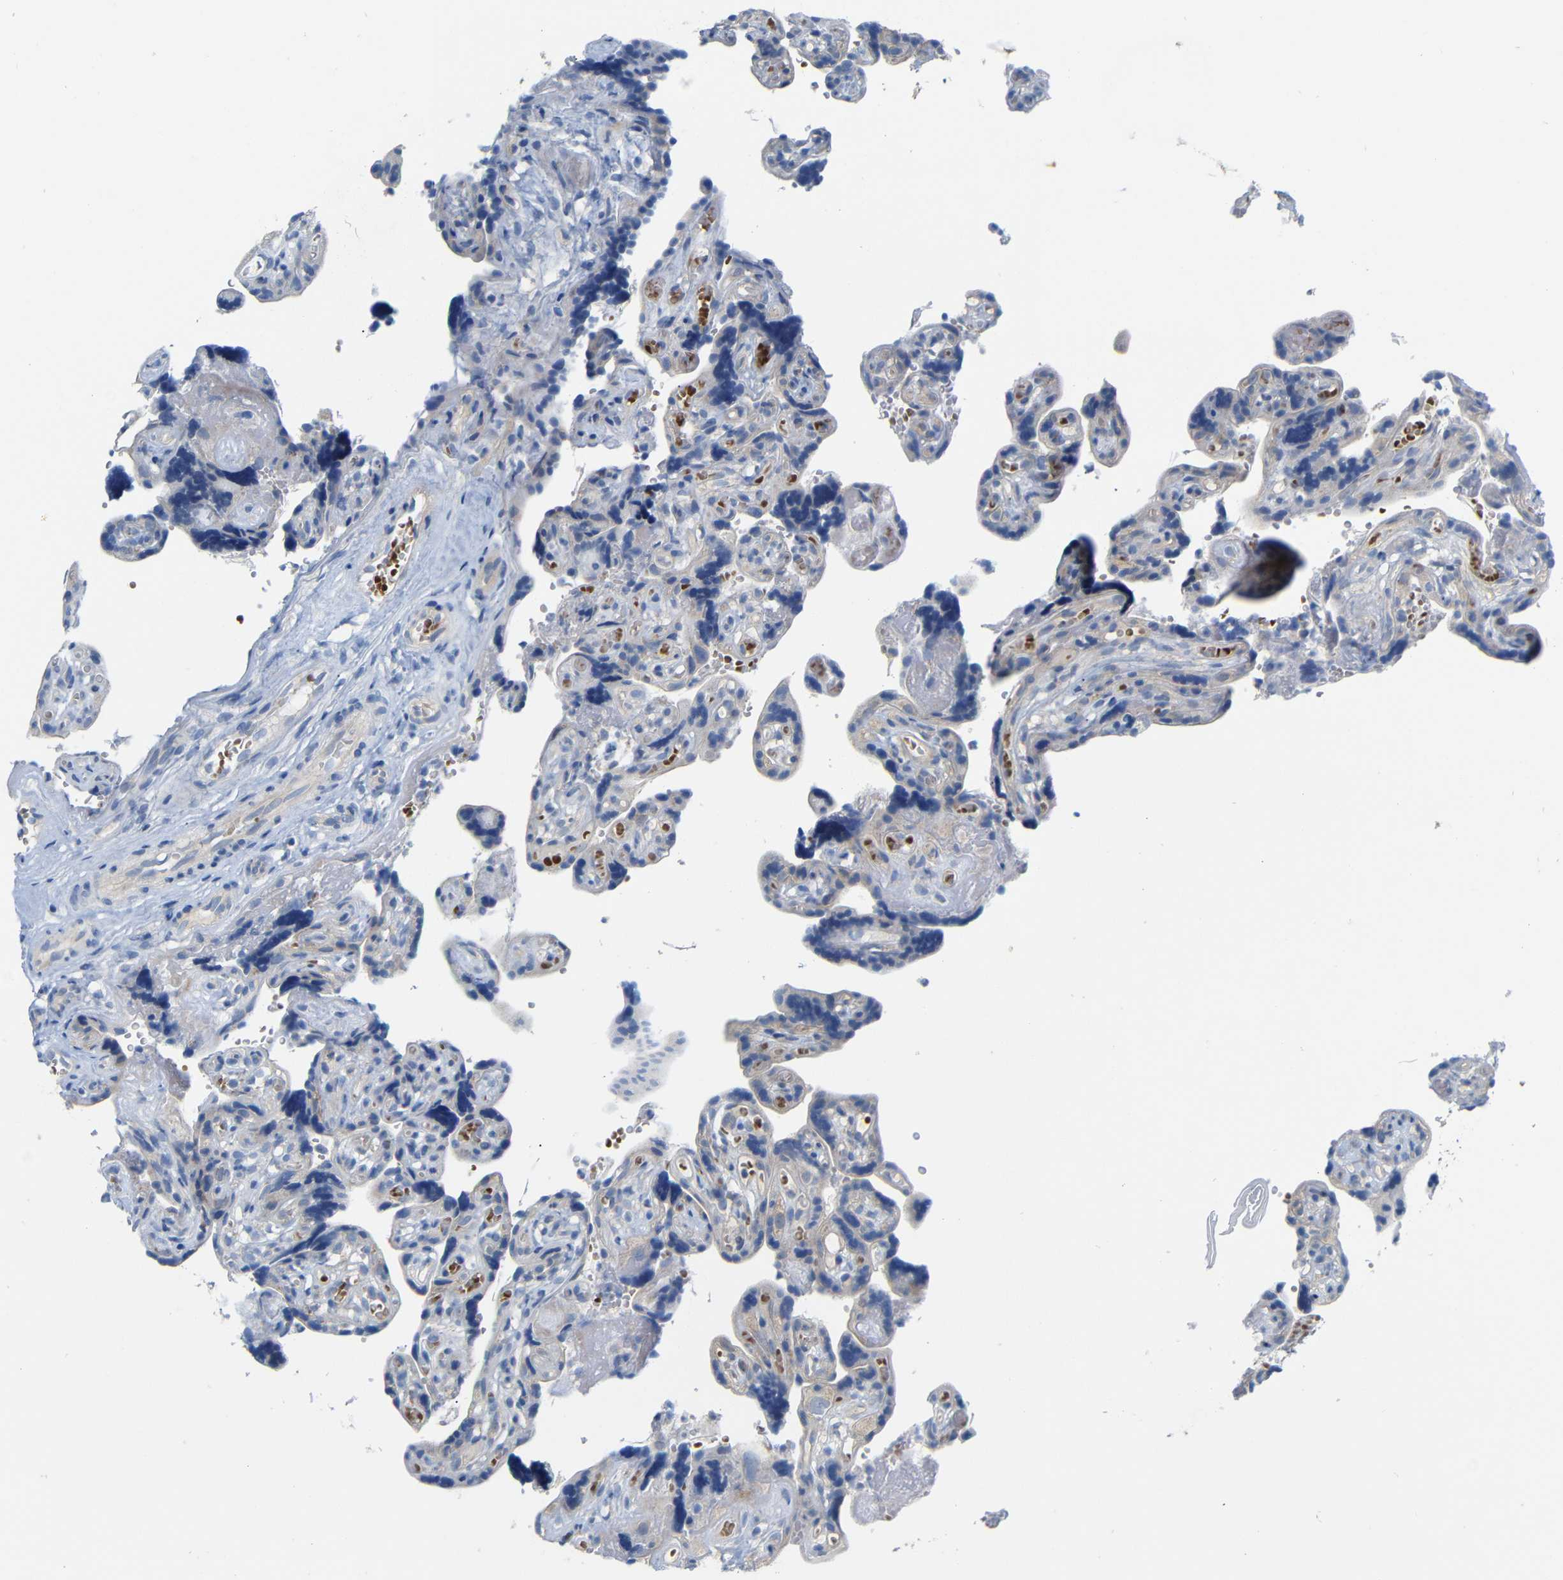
{"staining": {"intensity": "weak", "quantity": ">75%", "location": "cytoplasmic/membranous"}, "tissue": "placenta", "cell_type": "Decidual cells", "image_type": "normal", "snomed": [{"axis": "morphology", "description": "Normal tissue, NOS"}, {"axis": "topography", "description": "Placenta"}], "caption": "DAB (3,3'-diaminobenzidine) immunohistochemical staining of normal human placenta reveals weak cytoplasmic/membranous protein expression in about >75% of decidual cells.", "gene": "TBC1D32", "patient": {"sex": "female", "age": 30}}